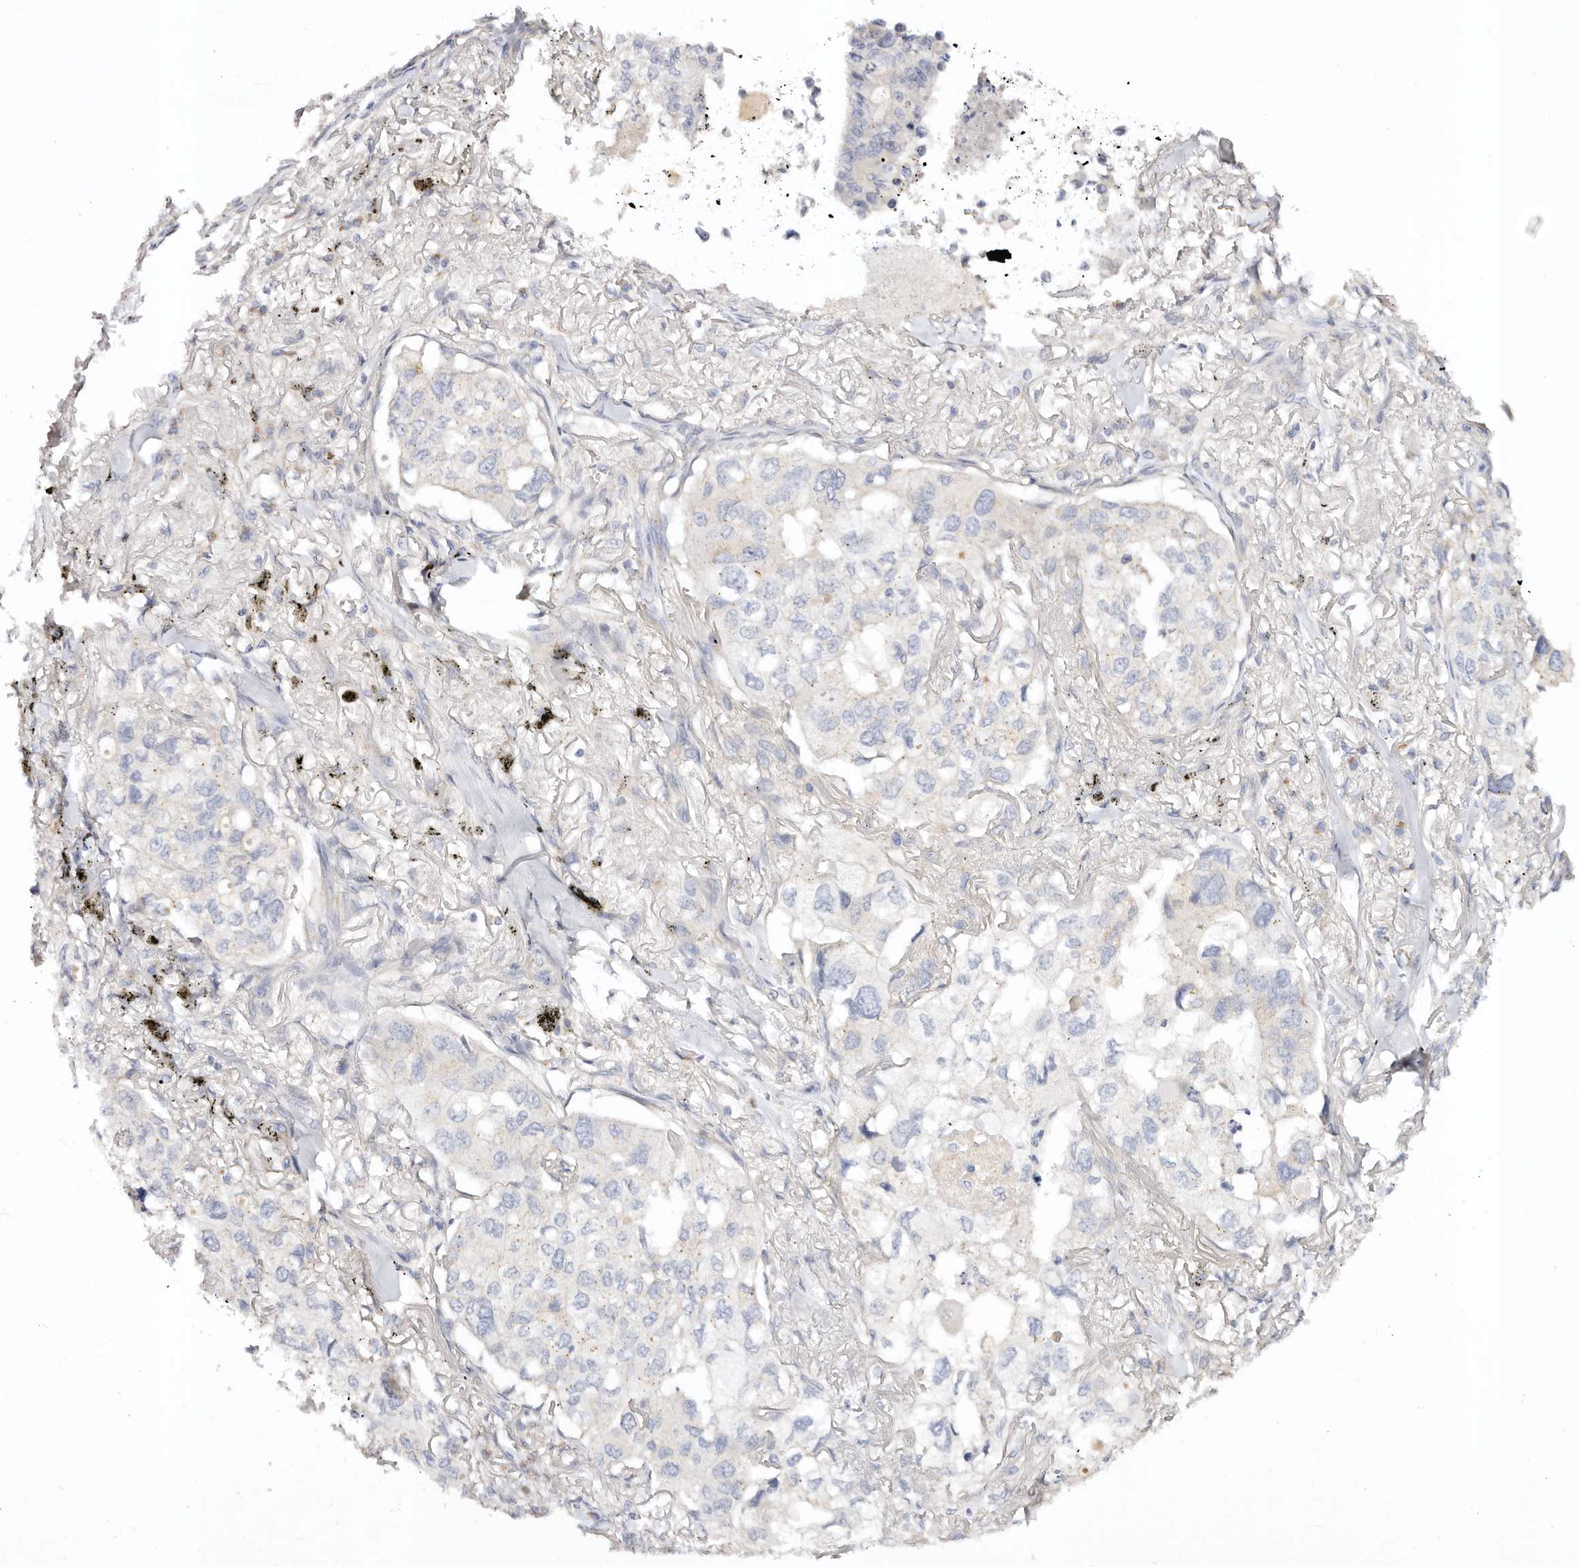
{"staining": {"intensity": "negative", "quantity": "none", "location": "none"}, "tissue": "lung cancer", "cell_type": "Tumor cells", "image_type": "cancer", "snomed": [{"axis": "morphology", "description": "Adenocarcinoma, NOS"}, {"axis": "topography", "description": "Lung"}], "caption": "Immunohistochemistry image of neoplastic tissue: lung cancer stained with DAB demonstrates no significant protein positivity in tumor cells.", "gene": "DNASE1", "patient": {"sex": "male", "age": 65}}